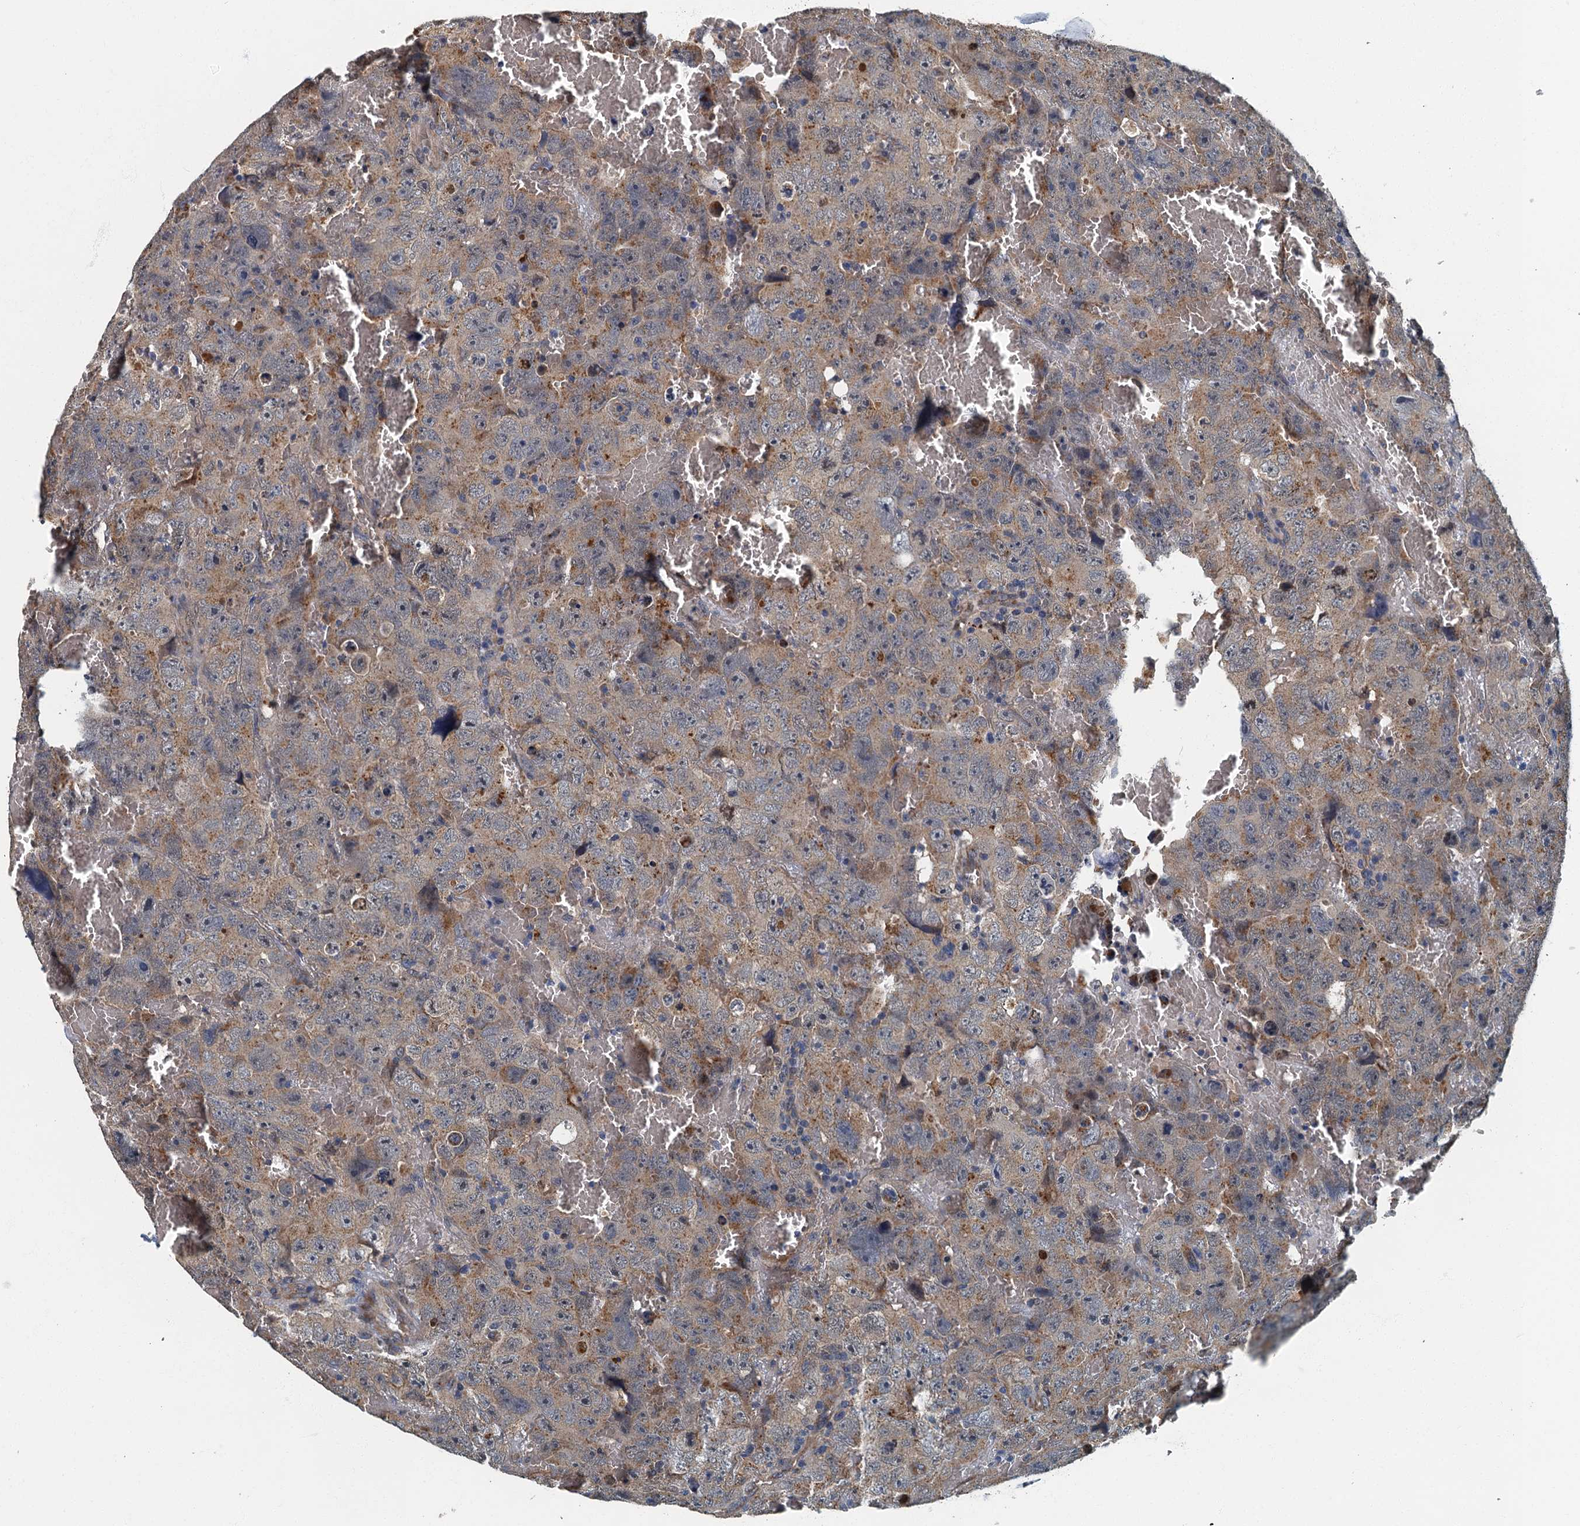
{"staining": {"intensity": "weak", "quantity": ">75%", "location": "cytoplasmic/membranous"}, "tissue": "testis cancer", "cell_type": "Tumor cells", "image_type": "cancer", "snomed": [{"axis": "morphology", "description": "Carcinoma, Embryonal, NOS"}, {"axis": "topography", "description": "Testis"}], "caption": "Testis cancer stained with DAB (3,3'-diaminobenzidine) IHC shows low levels of weak cytoplasmic/membranous expression in about >75% of tumor cells. (DAB IHC, brown staining for protein, blue staining for nuclei).", "gene": "DDX49", "patient": {"sex": "male", "age": 45}}